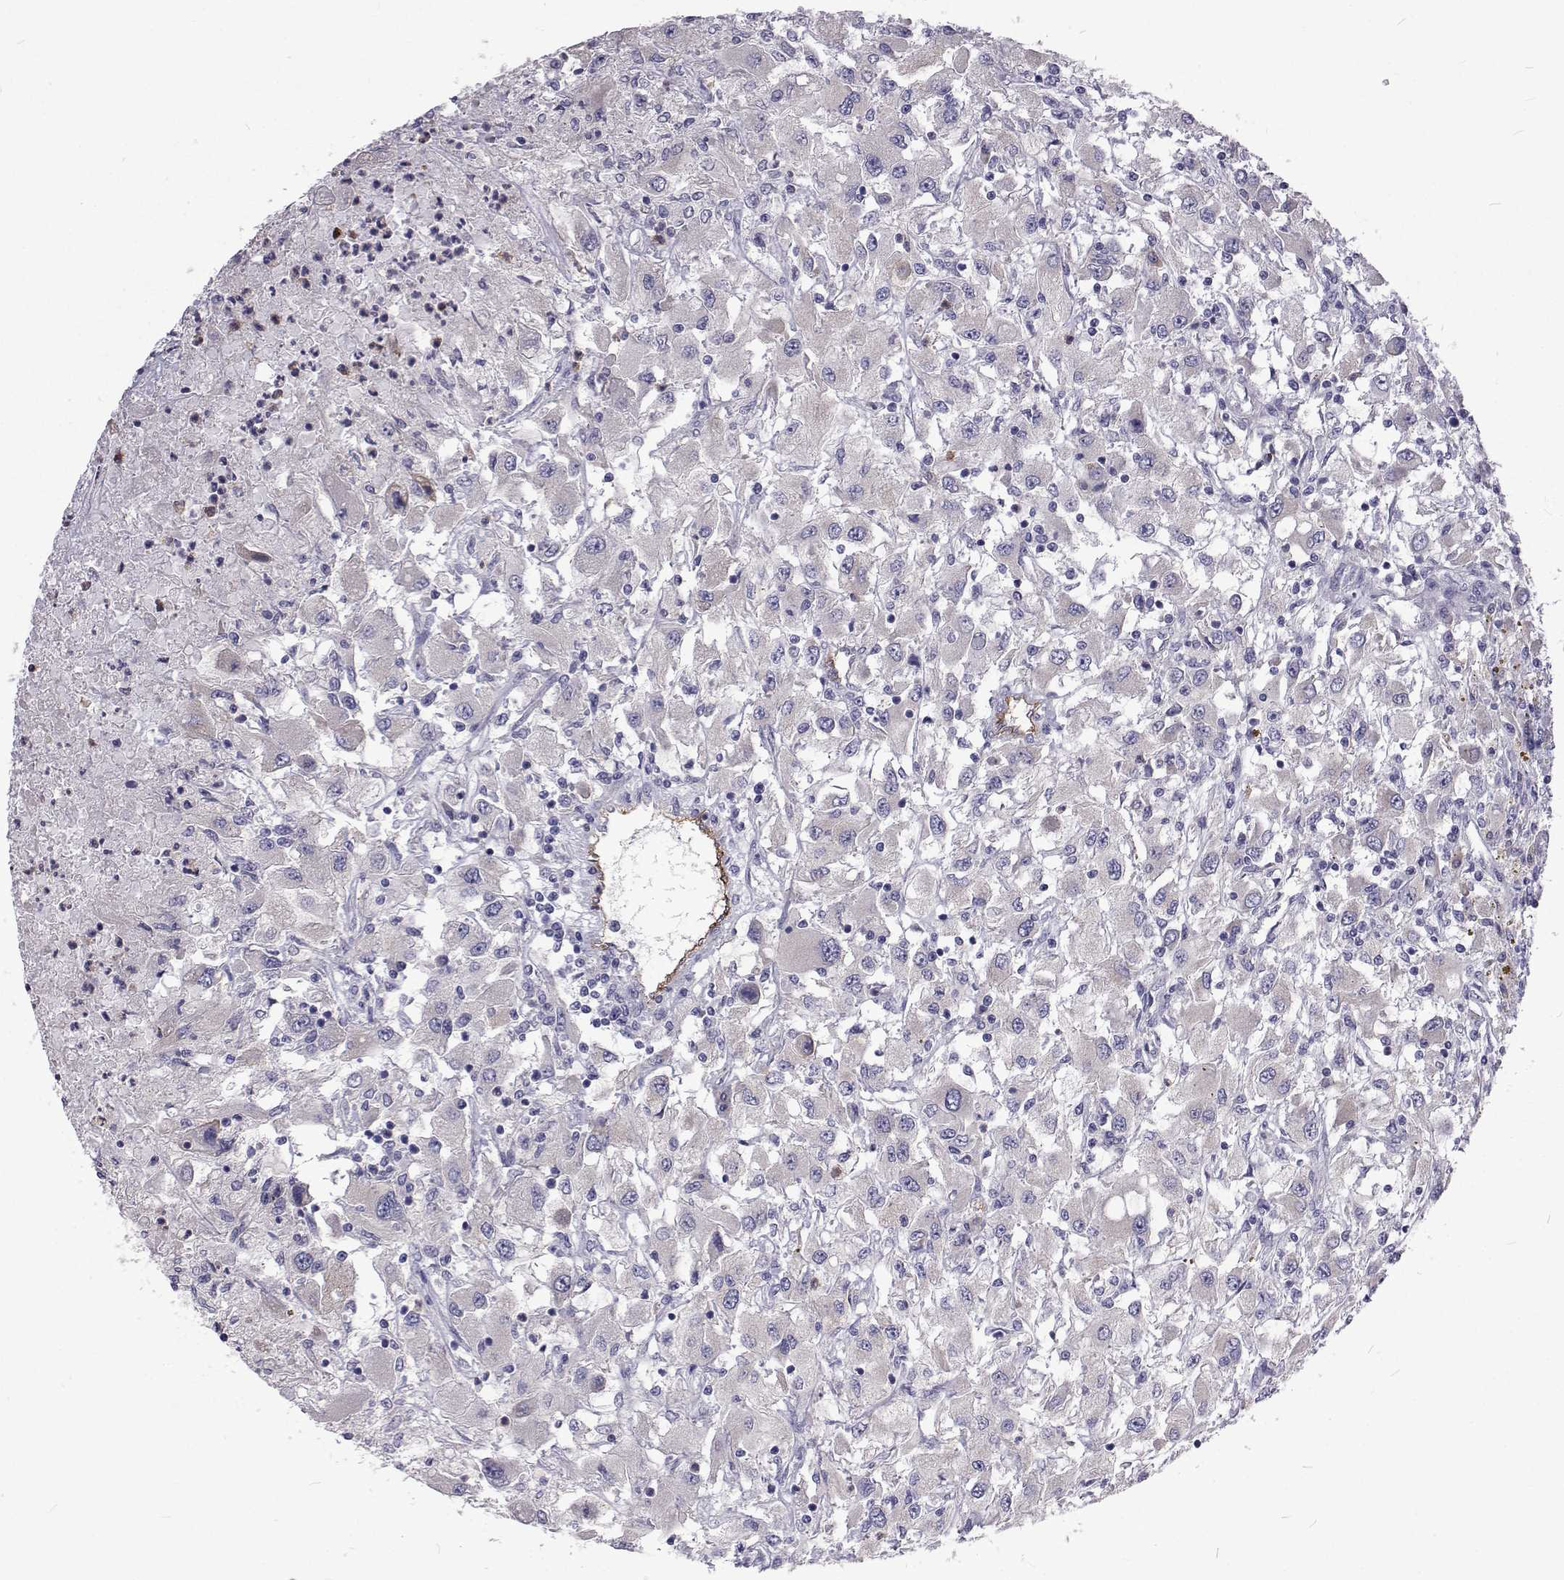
{"staining": {"intensity": "negative", "quantity": "none", "location": "none"}, "tissue": "renal cancer", "cell_type": "Tumor cells", "image_type": "cancer", "snomed": [{"axis": "morphology", "description": "Adenocarcinoma, NOS"}, {"axis": "topography", "description": "Kidney"}], "caption": "High power microscopy micrograph of an immunohistochemistry histopathology image of renal adenocarcinoma, revealing no significant staining in tumor cells. The staining is performed using DAB brown chromogen with nuclei counter-stained in using hematoxylin.", "gene": "NPR3", "patient": {"sex": "female", "age": 67}}